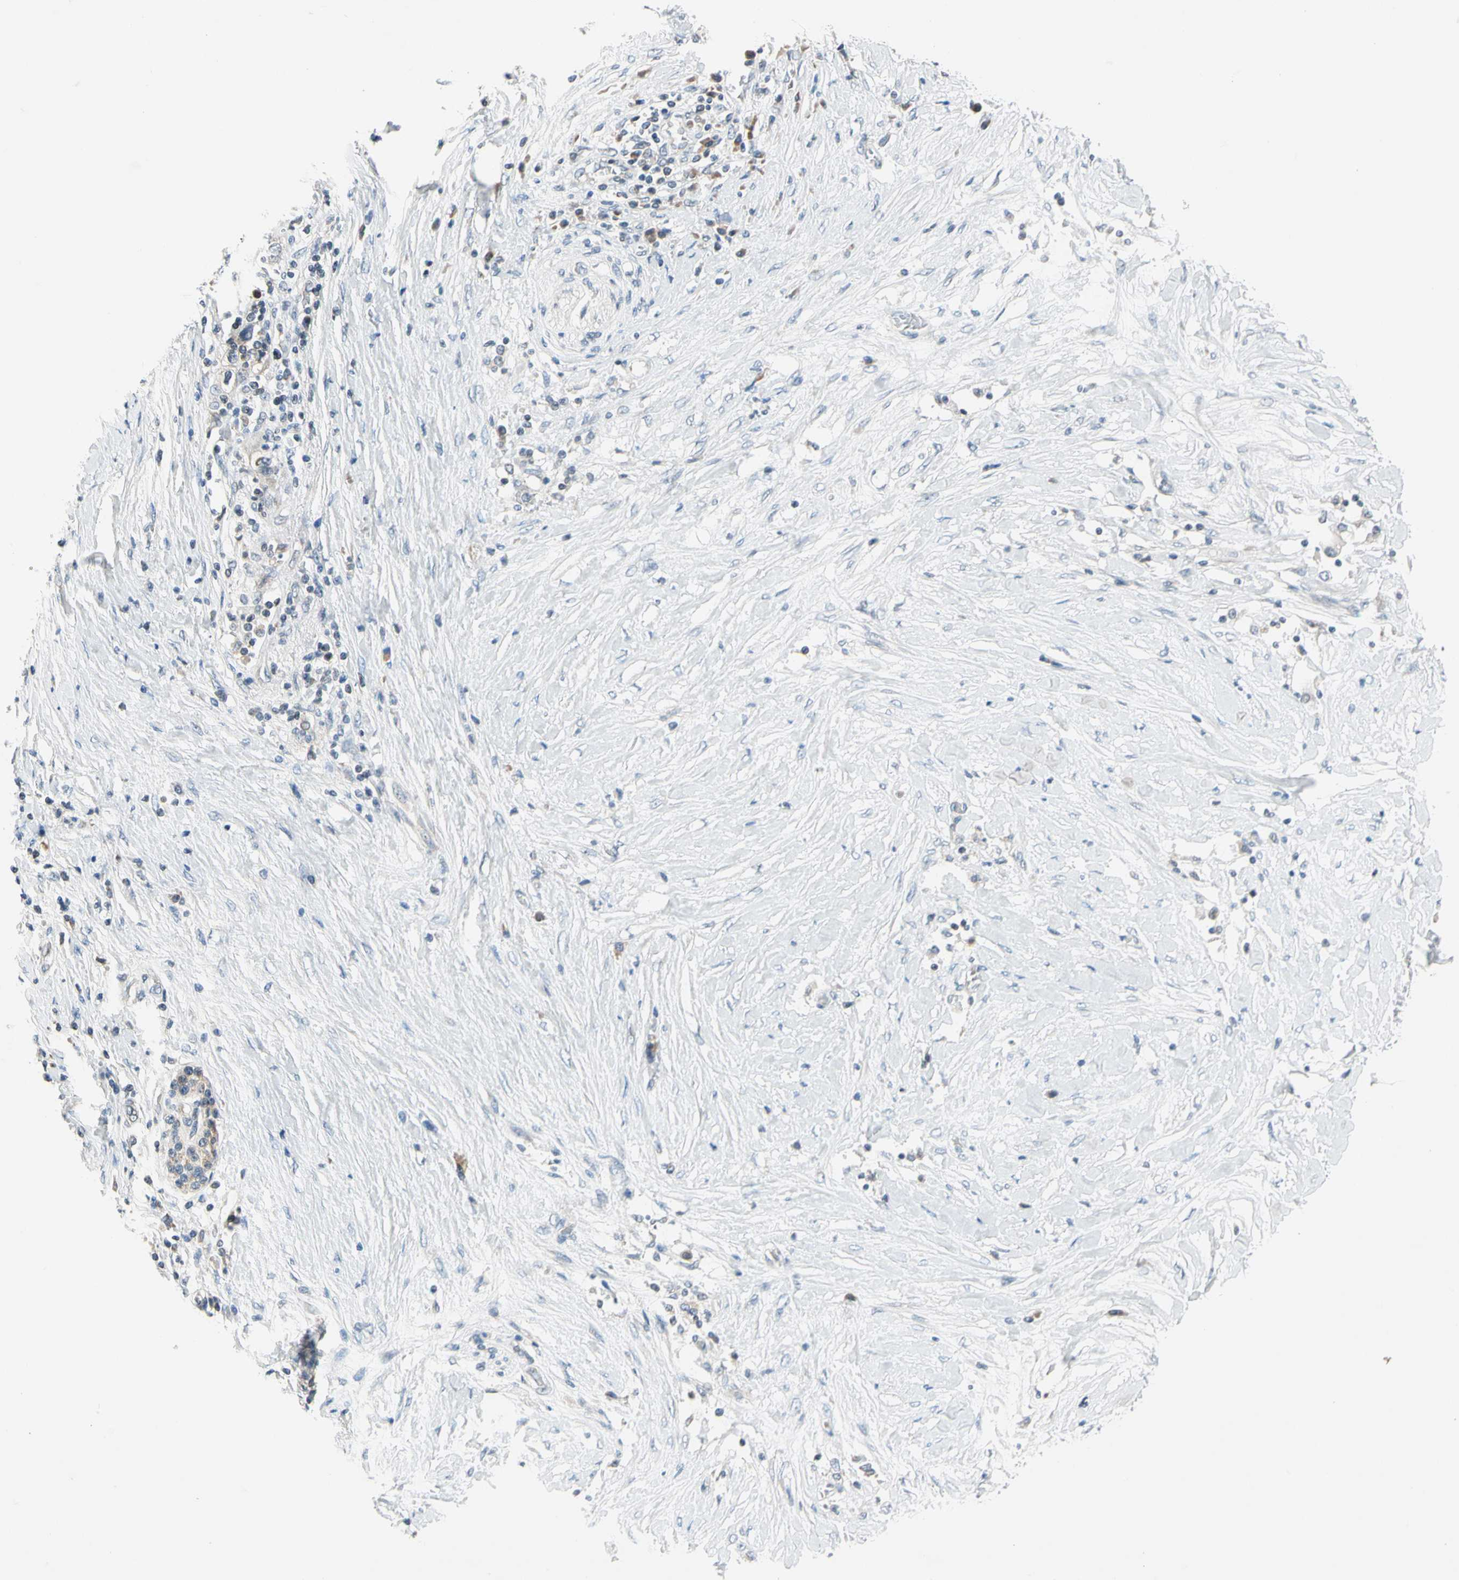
{"staining": {"intensity": "negative", "quantity": "none", "location": "none"}, "tissue": "pancreatic cancer", "cell_type": "Tumor cells", "image_type": "cancer", "snomed": [{"axis": "morphology", "description": "Adenocarcinoma, NOS"}, {"axis": "topography", "description": "Pancreas"}], "caption": "This is a image of immunohistochemistry staining of adenocarcinoma (pancreatic), which shows no expression in tumor cells. The staining was performed using DAB to visualize the protein expression in brown, while the nuclei were stained in blue with hematoxylin (Magnification: 20x).", "gene": "SOX30", "patient": {"sex": "female", "age": 70}}